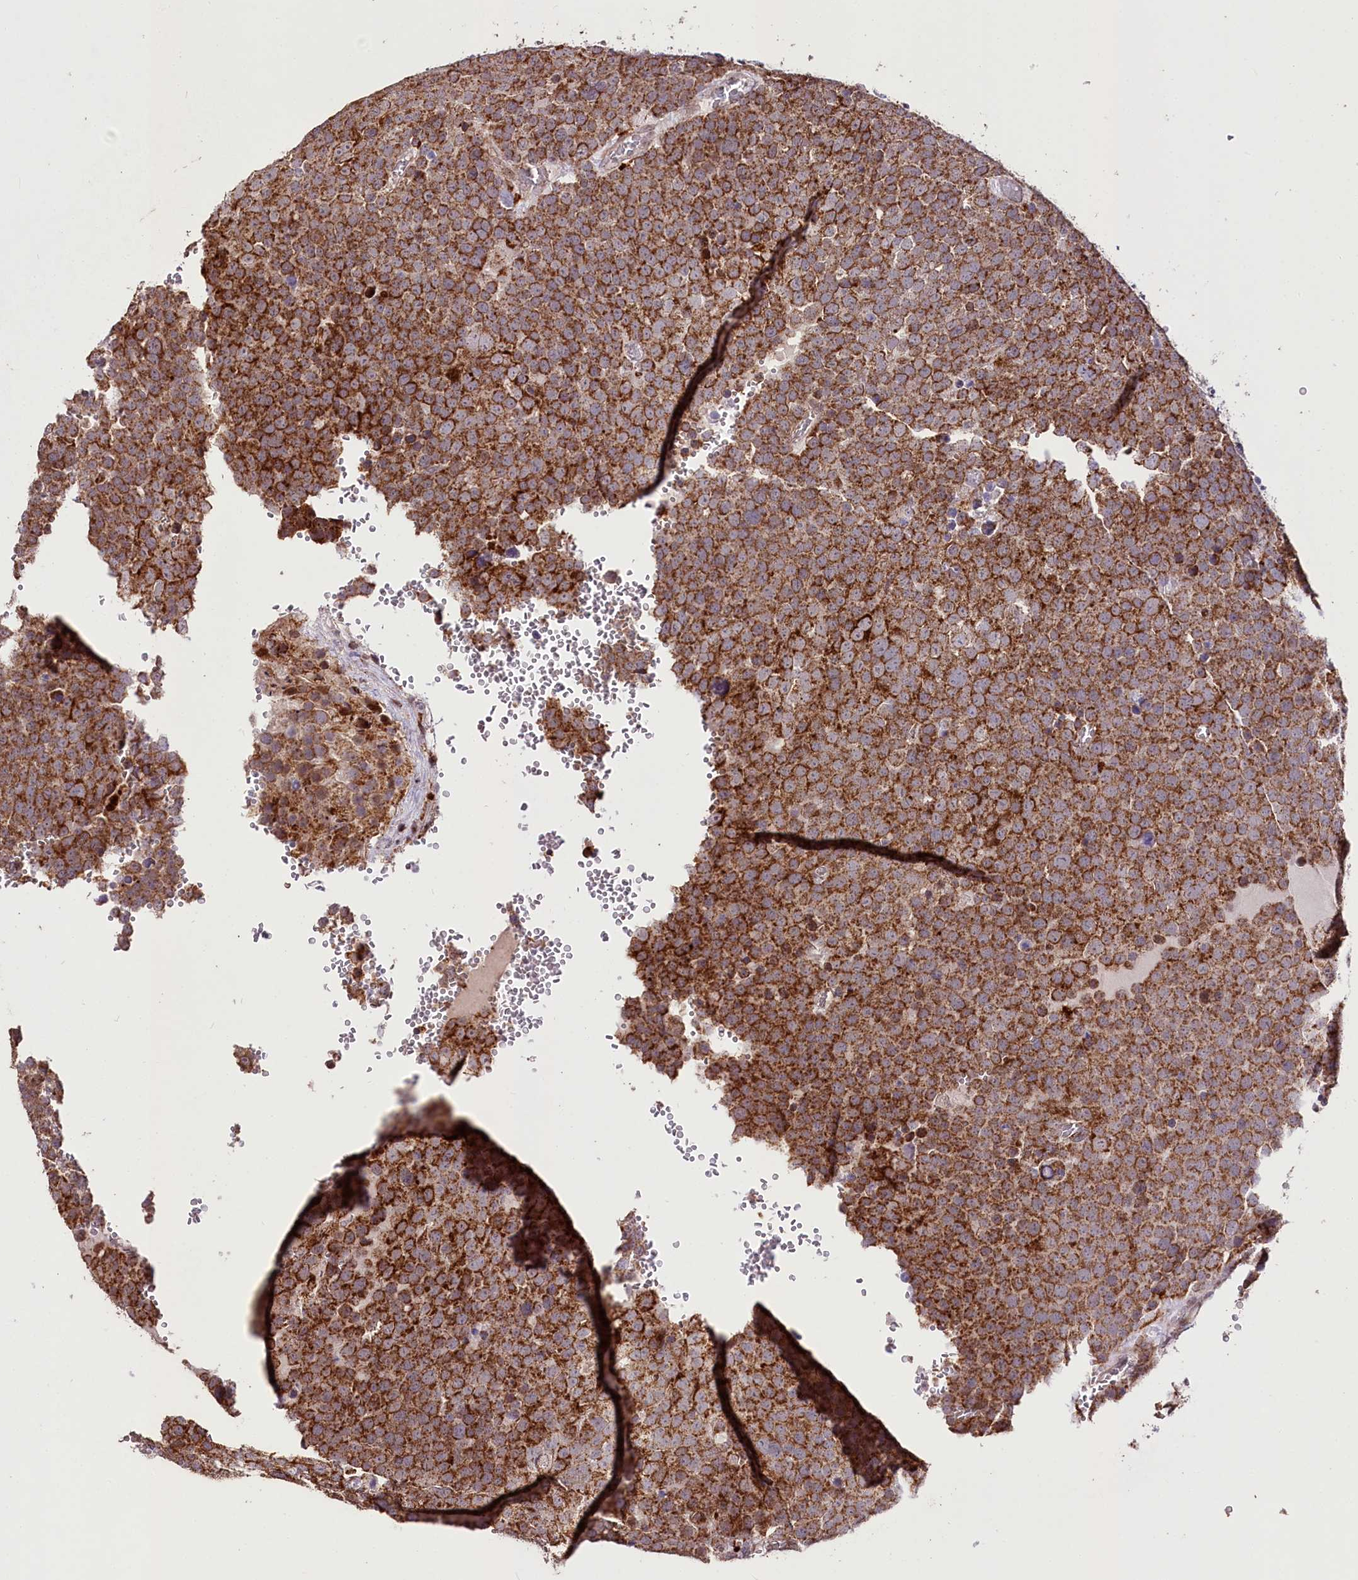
{"staining": {"intensity": "strong", "quantity": ">75%", "location": "cytoplasmic/membranous"}, "tissue": "testis cancer", "cell_type": "Tumor cells", "image_type": "cancer", "snomed": [{"axis": "morphology", "description": "Seminoma, NOS"}, {"axis": "topography", "description": "Testis"}], "caption": "There is high levels of strong cytoplasmic/membranous expression in tumor cells of seminoma (testis), as demonstrated by immunohistochemical staining (brown color).", "gene": "CARD19", "patient": {"sex": "male", "age": 71}}